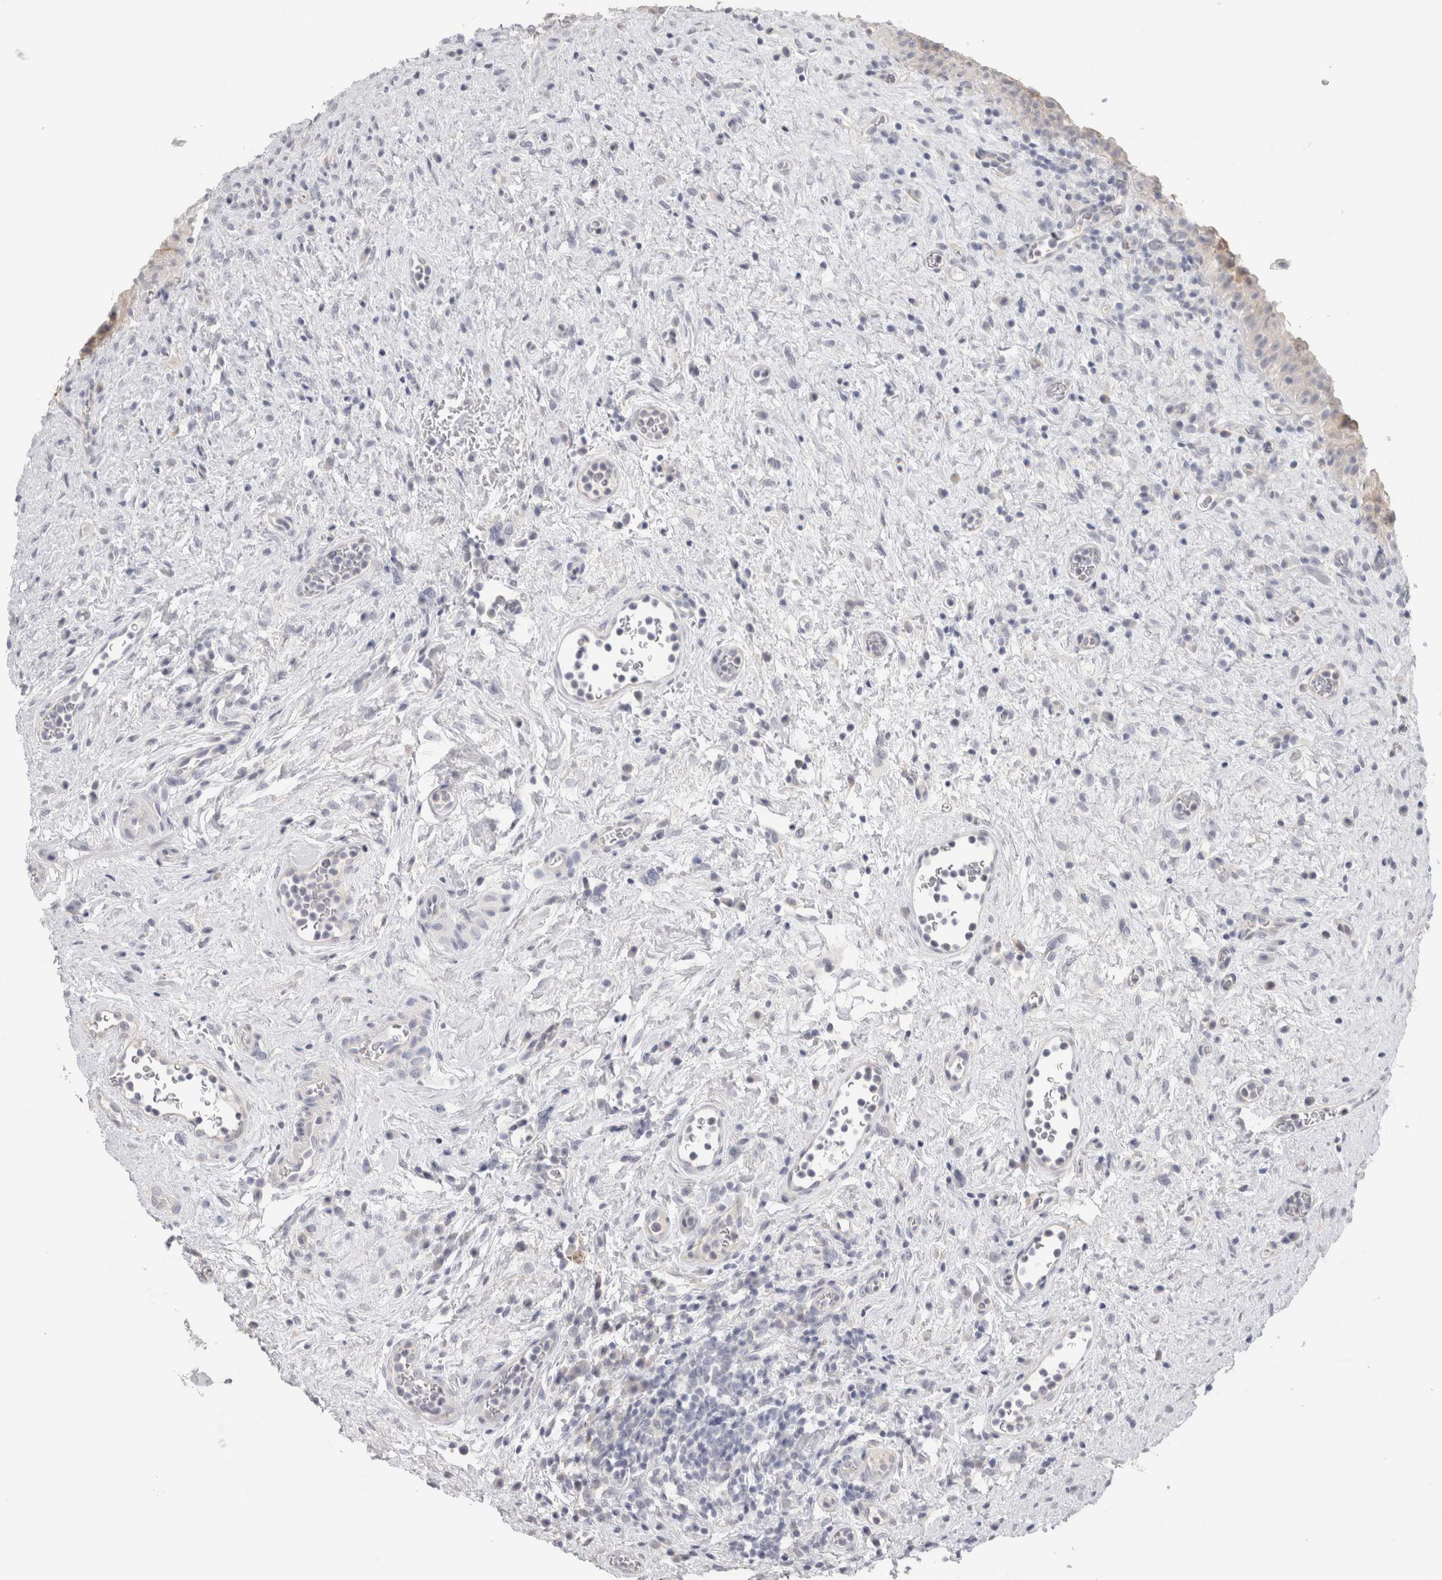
{"staining": {"intensity": "negative", "quantity": "none", "location": "none"}, "tissue": "urinary bladder", "cell_type": "Urothelial cells", "image_type": "normal", "snomed": [{"axis": "morphology", "description": "Normal tissue, NOS"}, {"axis": "topography", "description": "Urinary bladder"}], "caption": "IHC histopathology image of normal urinary bladder: human urinary bladder stained with DAB (3,3'-diaminobenzidine) reveals no significant protein staining in urothelial cells.", "gene": "TONSL", "patient": {"sex": "male", "age": 82}}